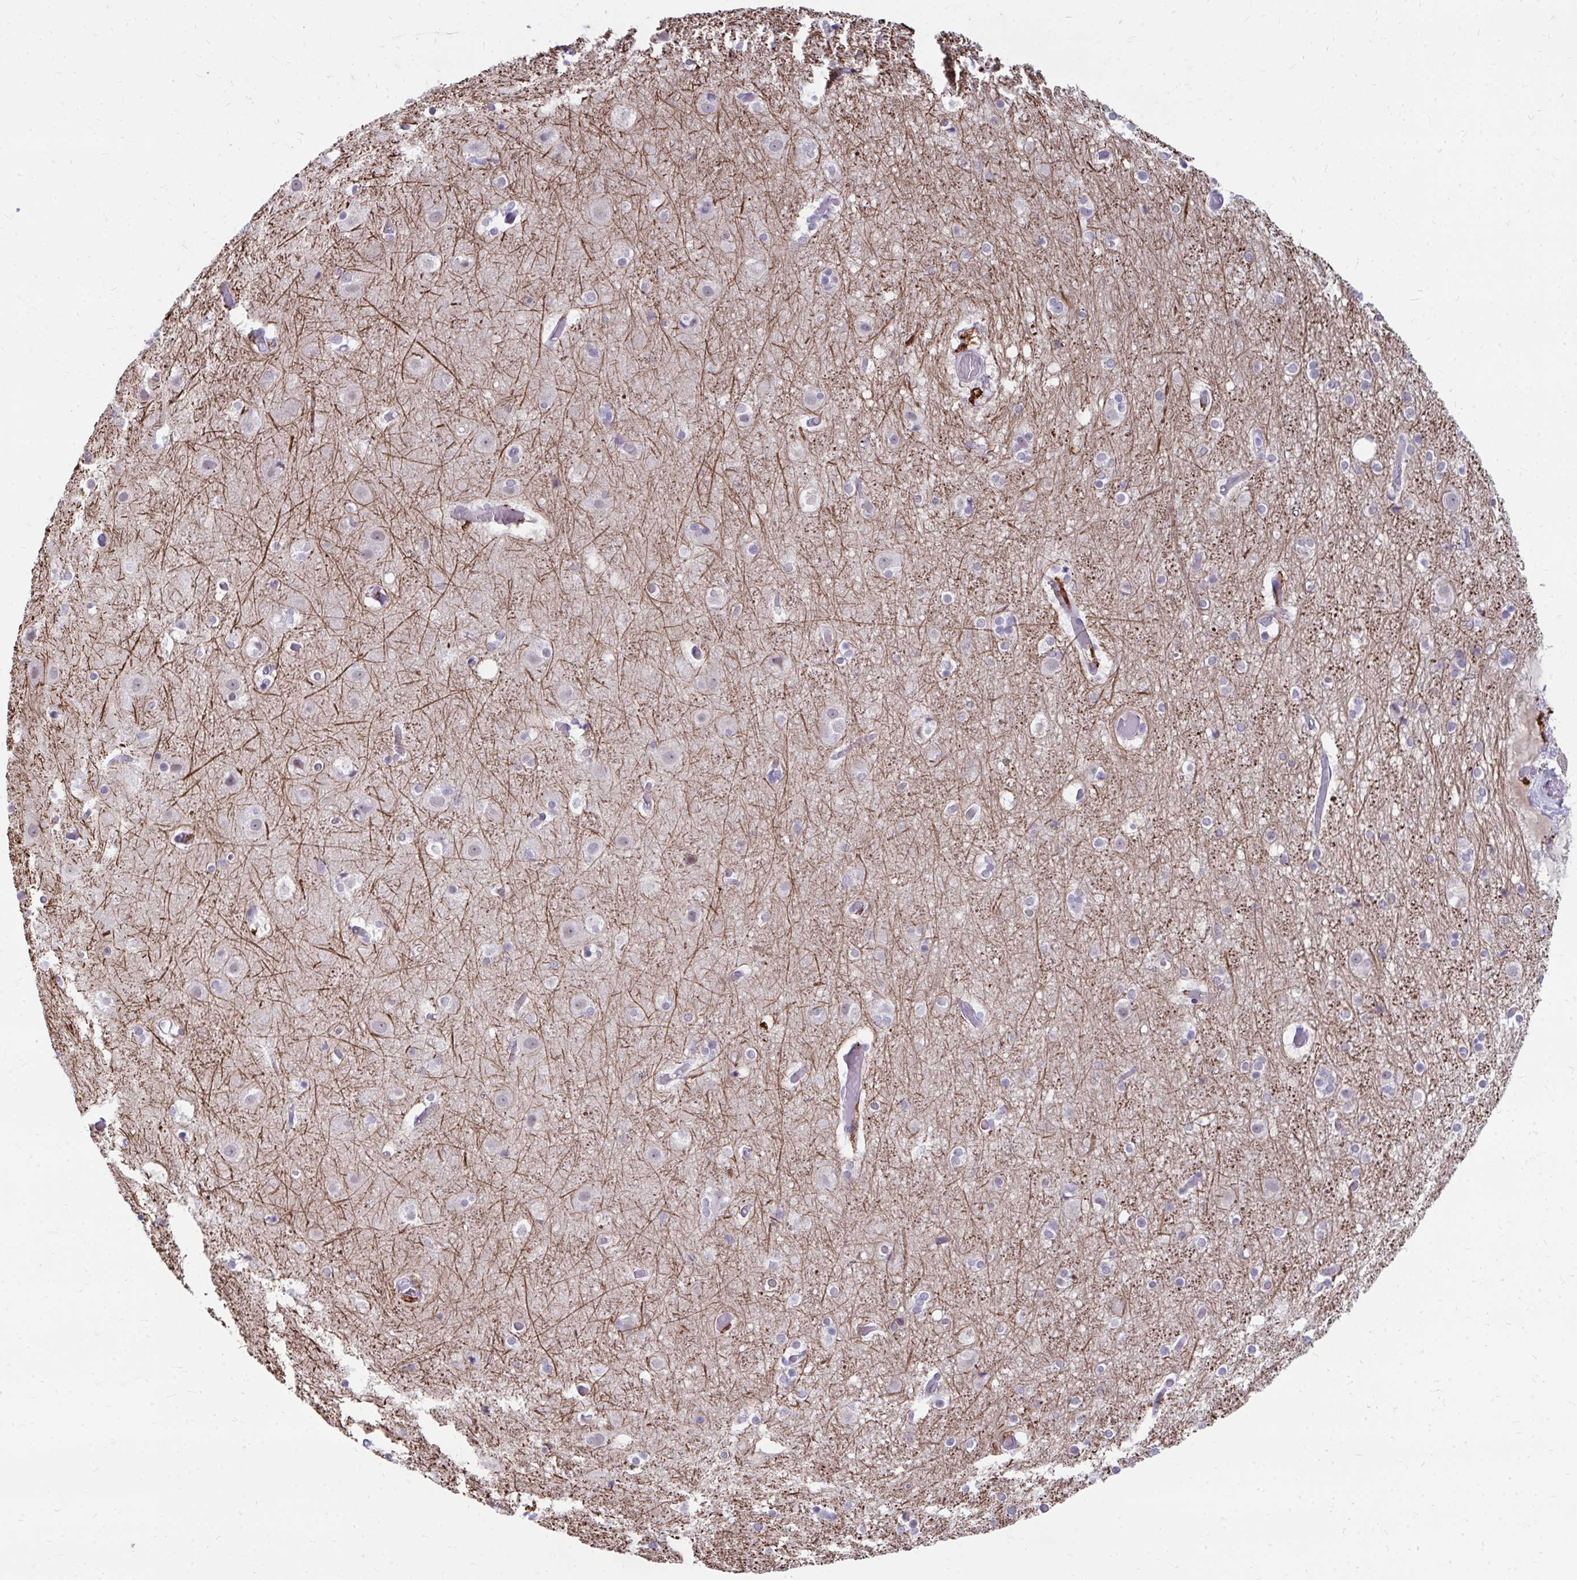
{"staining": {"intensity": "negative", "quantity": "none", "location": "none"}, "tissue": "cerebral cortex", "cell_type": "Endothelial cells", "image_type": "normal", "snomed": [{"axis": "morphology", "description": "Normal tissue, NOS"}, {"axis": "topography", "description": "Cerebral cortex"}], "caption": "High magnification brightfield microscopy of normal cerebral cortex stained with DAB (3,3'-diaminobenzidine) (brown) and counterstained with hematoxylin (blue): endothelial cells show no significant positivity.", "gene": "CD163", "patient": {"sex": "female", "age": 52}}